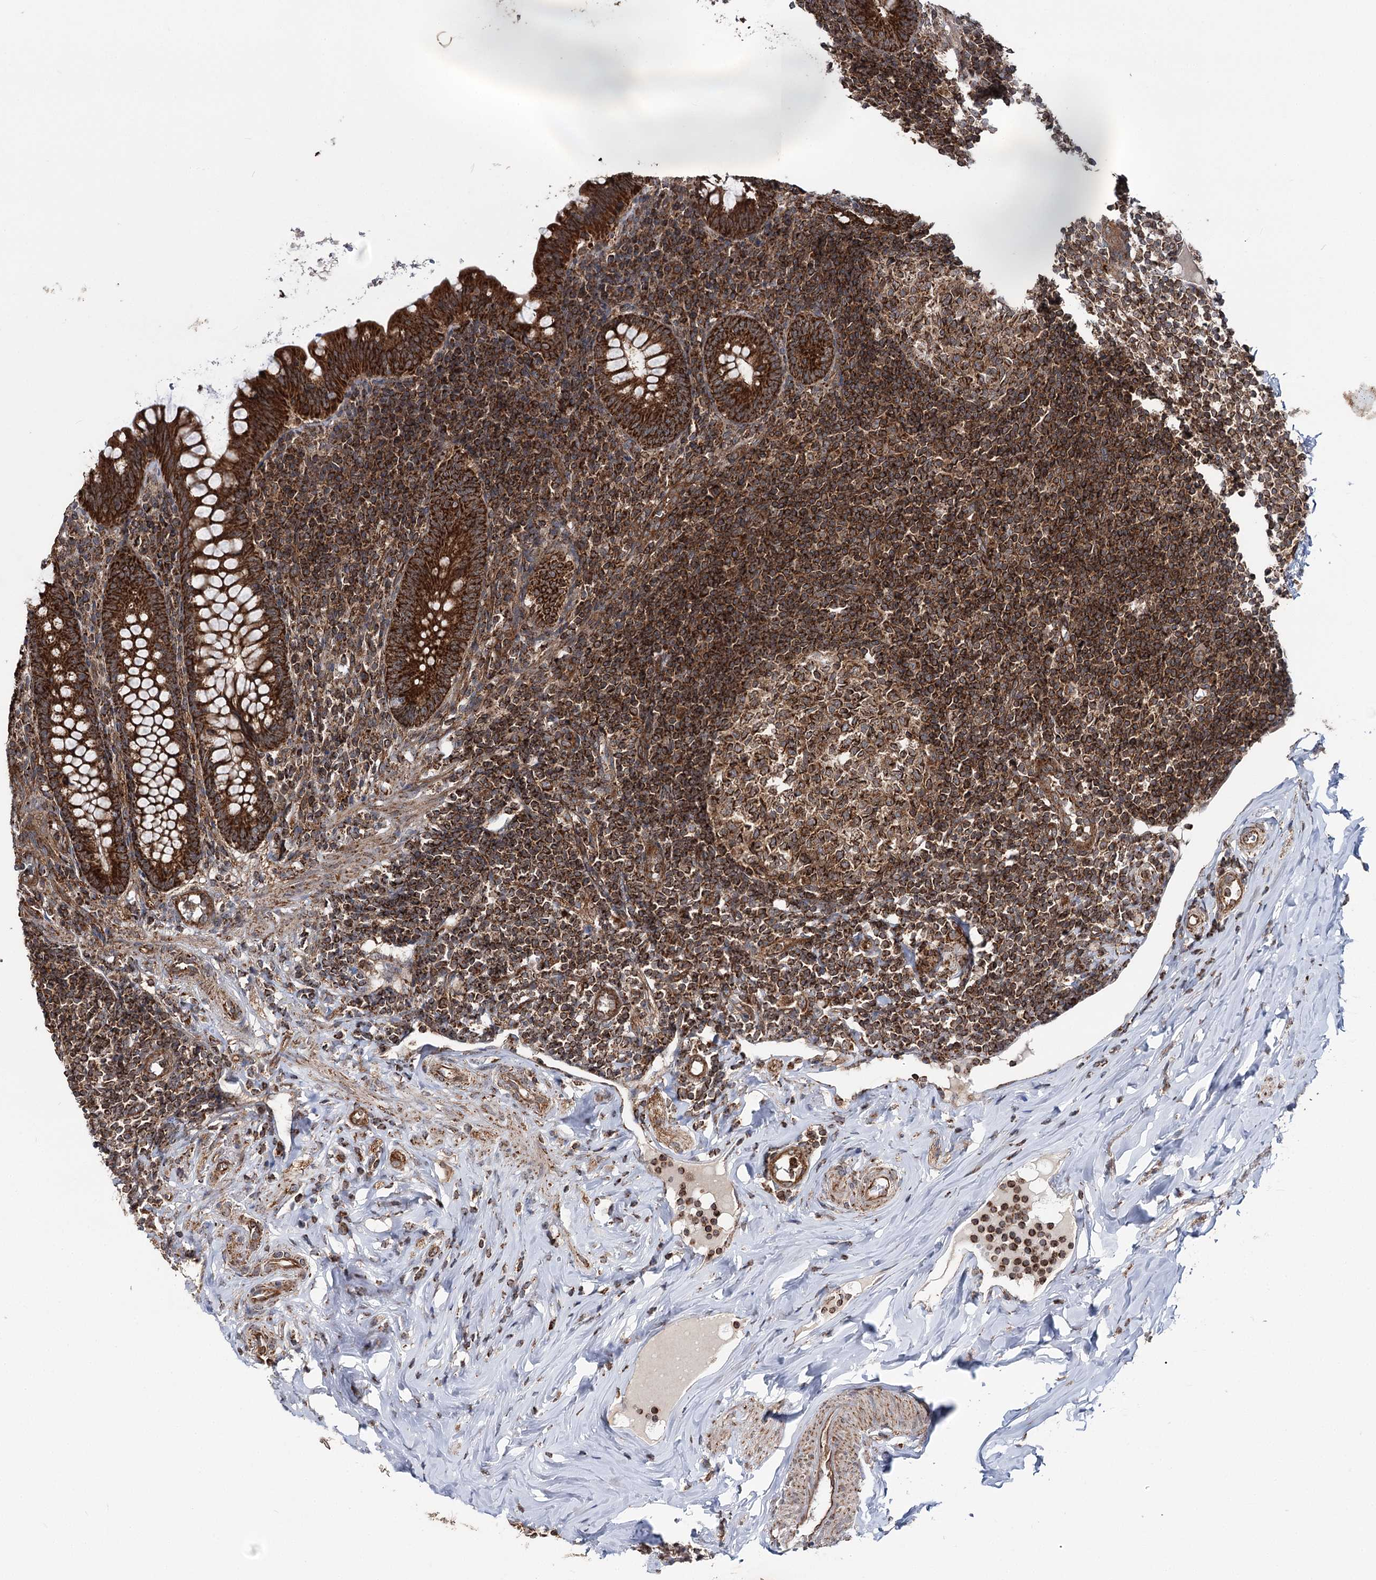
{"staining": {"intensity": "strong", "quantity": ">75%", "location": "cytoplasmic/membranous"}, "tissue": "appendix", "cell_type": "Glandular cells", "image_type": "normal", "snomed": [{"axis": "morphology", "description": "Normal tissue, NOS"}, {"axis": "topography", "description": "Appendix"}], "caption": "Immunohistochemical staining of normal appendix displays high levels of strong cytoplasmic/membranous positivity in approximately >75% of glandular cells.", "gene": "FGFR1OP2", "patient": {"sex": "female", "age": 33}}